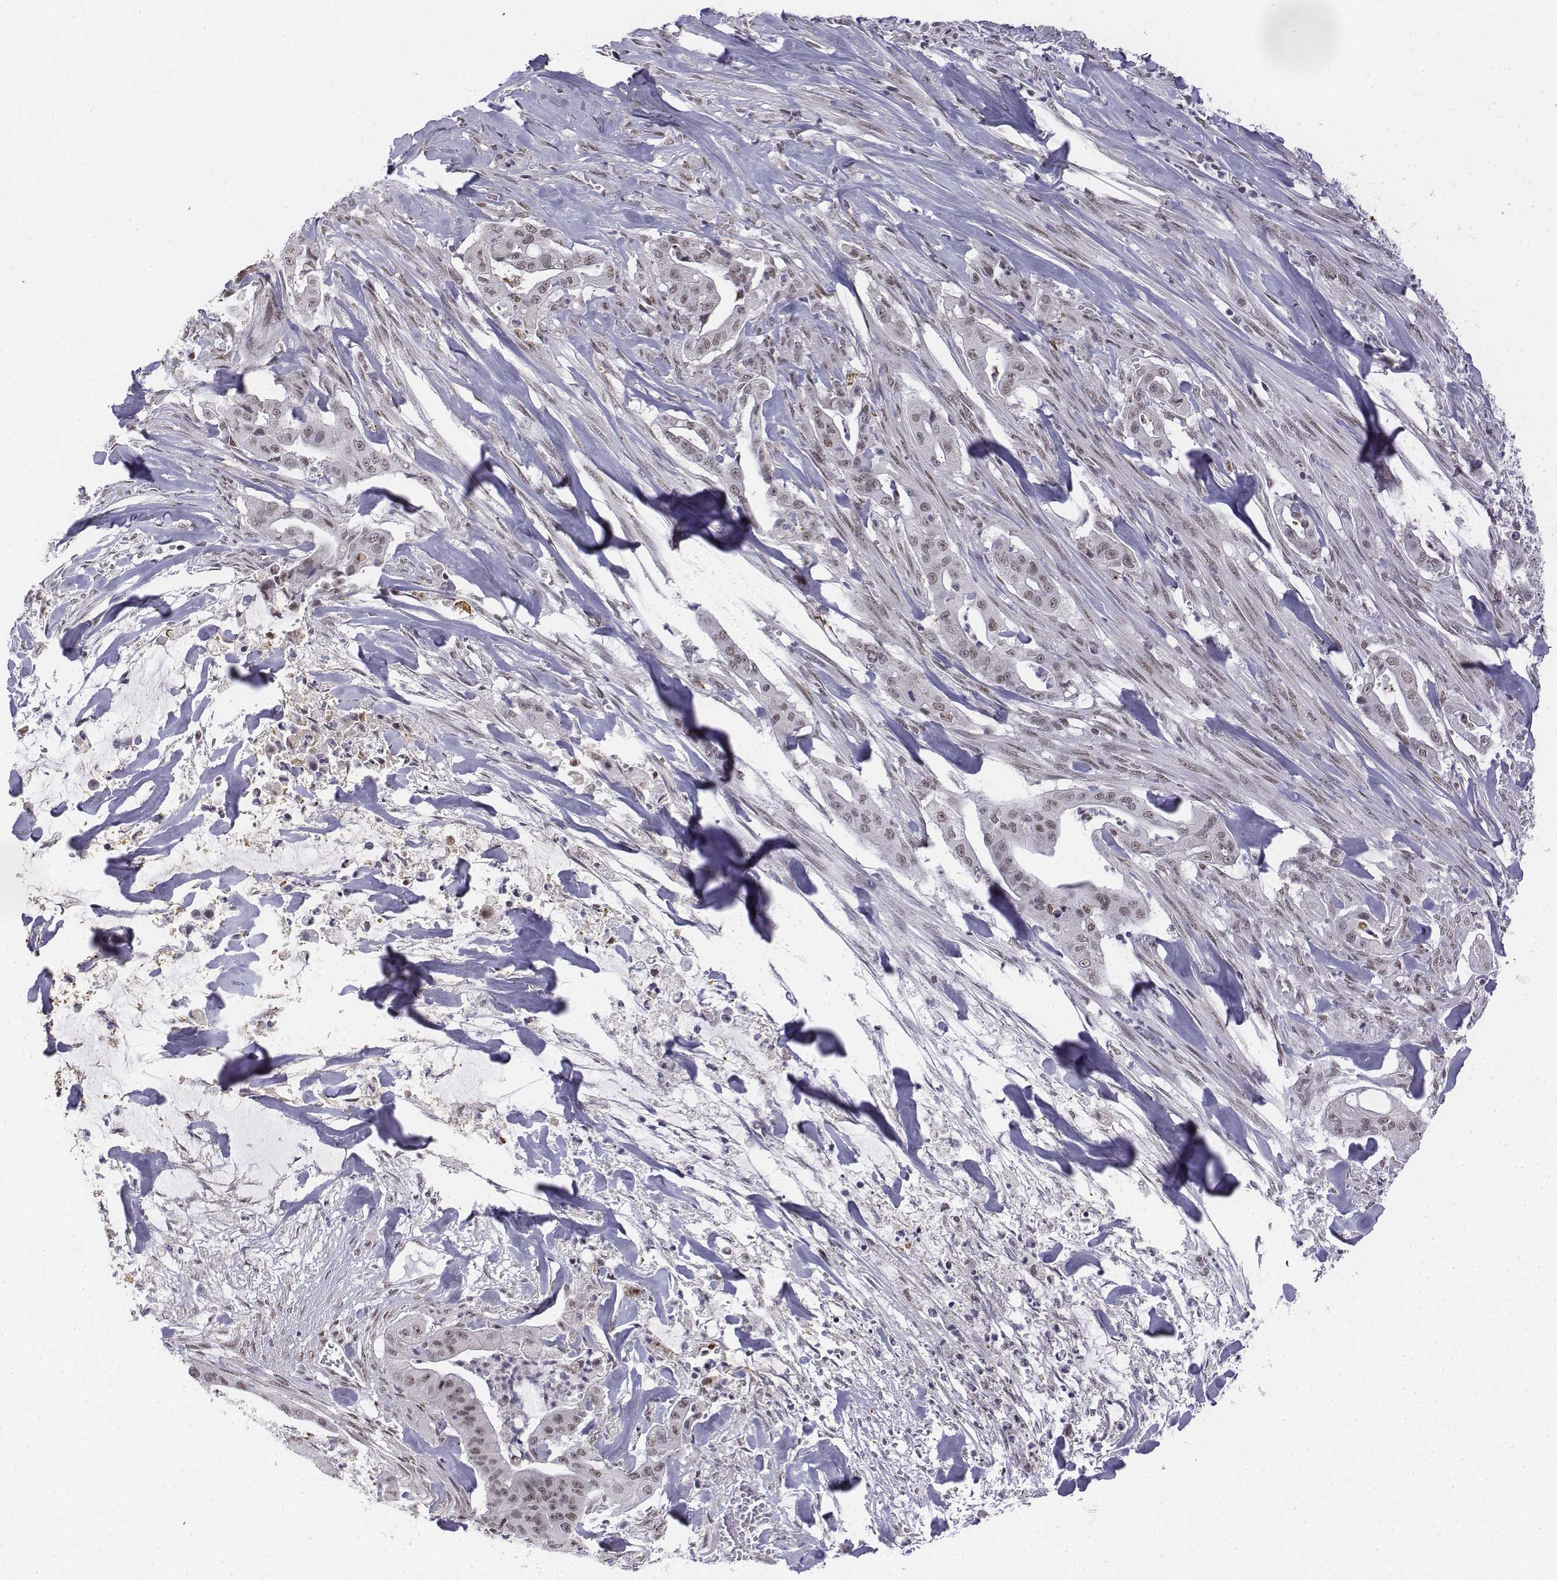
{"staining": {"intensity": "weak", "quantity": ">75%", "location": "nuclear"}, "tissue": "pancreatic cancer", "cell_type": "Tumor cells", "image_type": "cancer", "snomed": [{"axis": "morphology", "description": "Normal tissue, NOS"}, {"axis": "morphology", "description": "Inflammation, NOS"}, {"axis": "morphology", "description": "Adenocarcinoma, NOS"}, {"axis": "topography", "description": "Pancreas"}], "caption": "A brown stain highlights weak nuclear staining of a protein in adenocarcinoma (pancreatic) tumor cells.", "gene": "SETD1A", "patient": {"sex": "male", "age": 57}}